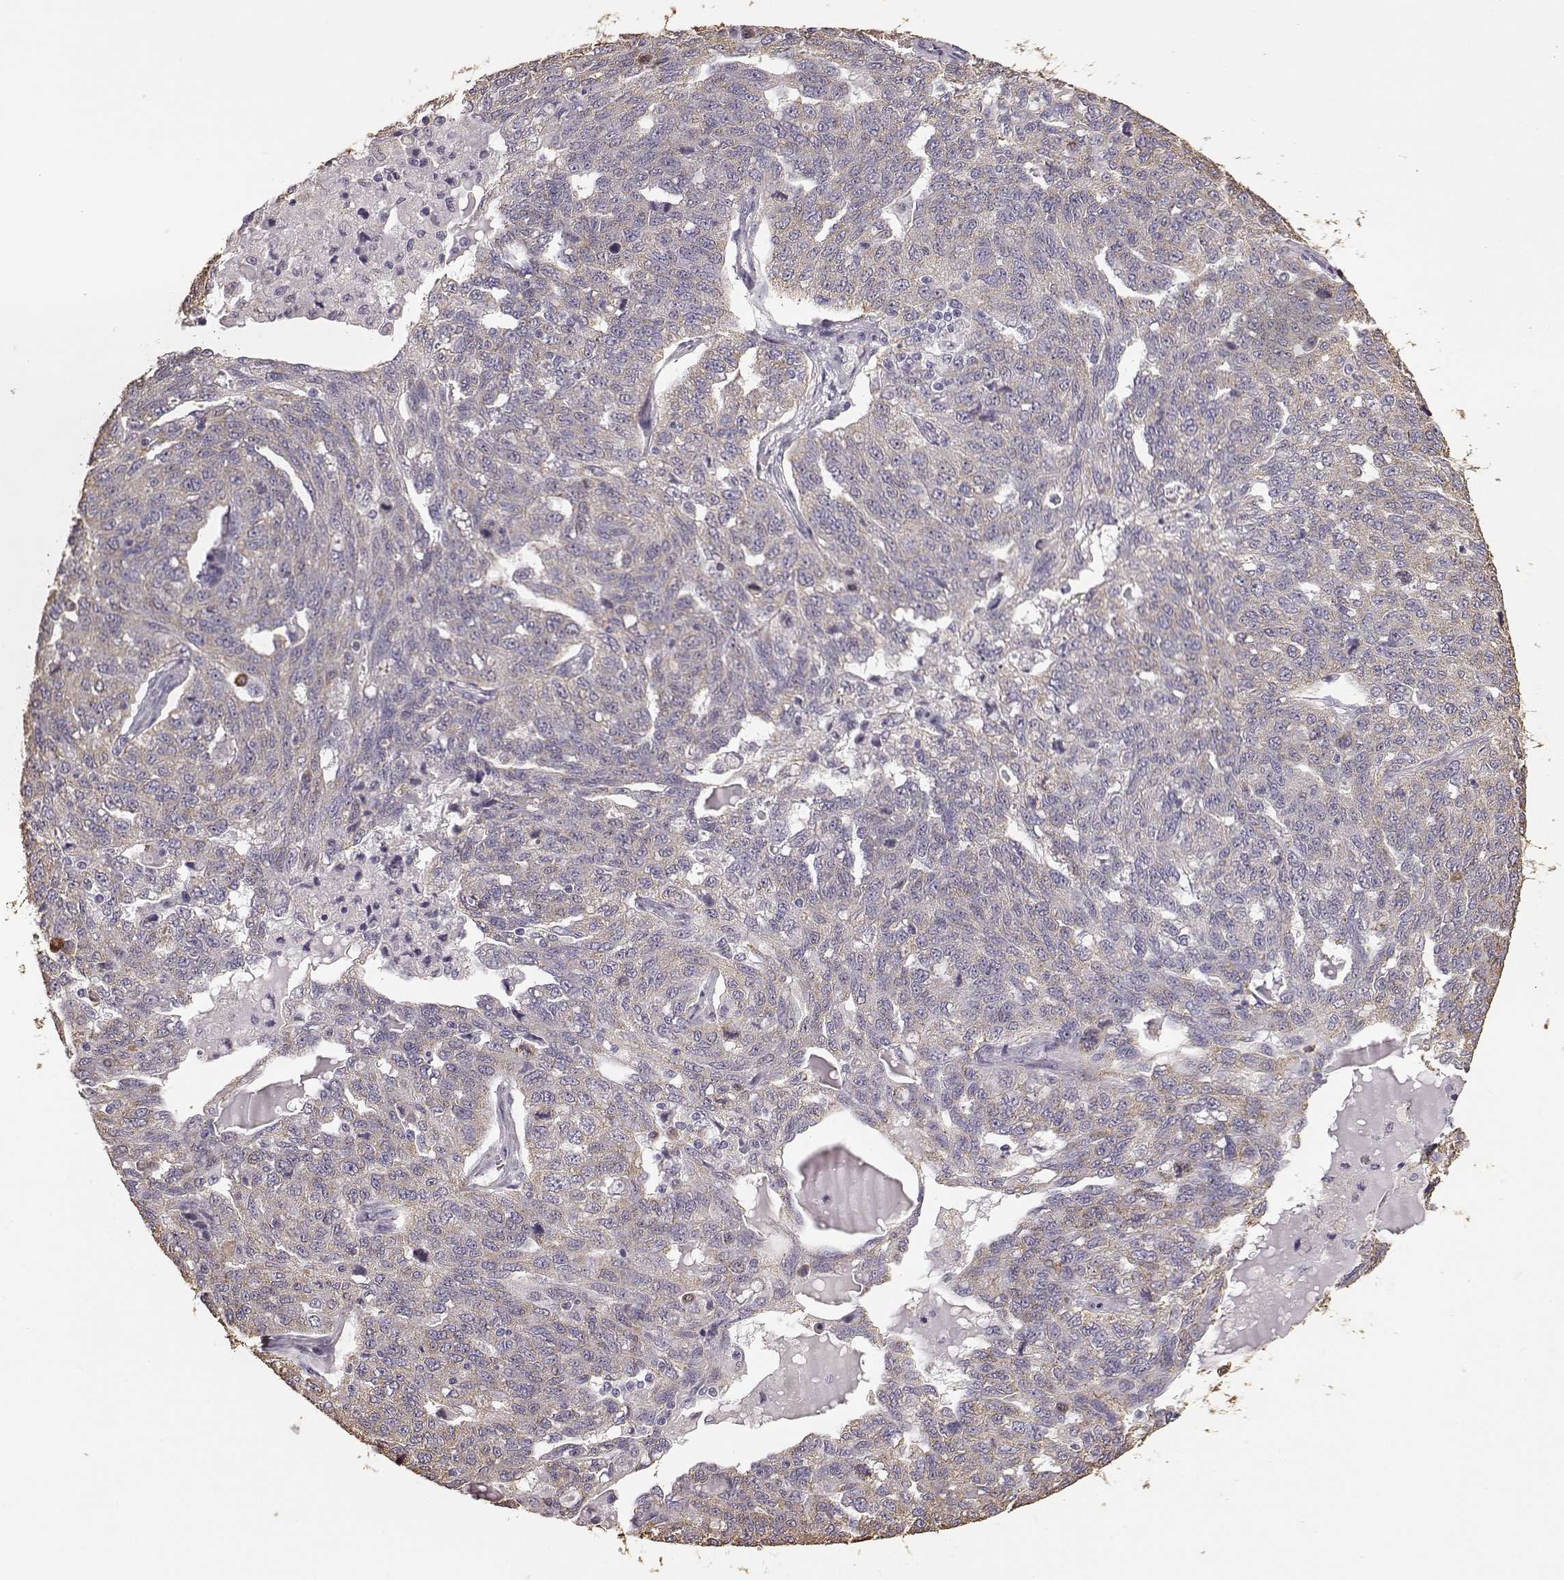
{"staining": {"intensity": "weak", "quantity": ">75%", "location": "cytoplasmic/membranous"}, "tissue": "ovarian cancer", "cell_type": "Tumor cells", "image_type": "cancer", "snomed": [{"axis": "morphology", "description": "Cystadenocarcinoma, serous, NOS"}, {"axis": "topography", "description": "Ovary"}], "caption": "Immunohistochemical staining of human ovarian cancer exhibits weak cytoplasmic/membranous protein staining in about >75% of tumor cells.", "gene": "GABRG3", "patient": {"sex": "female", "age": 71}}